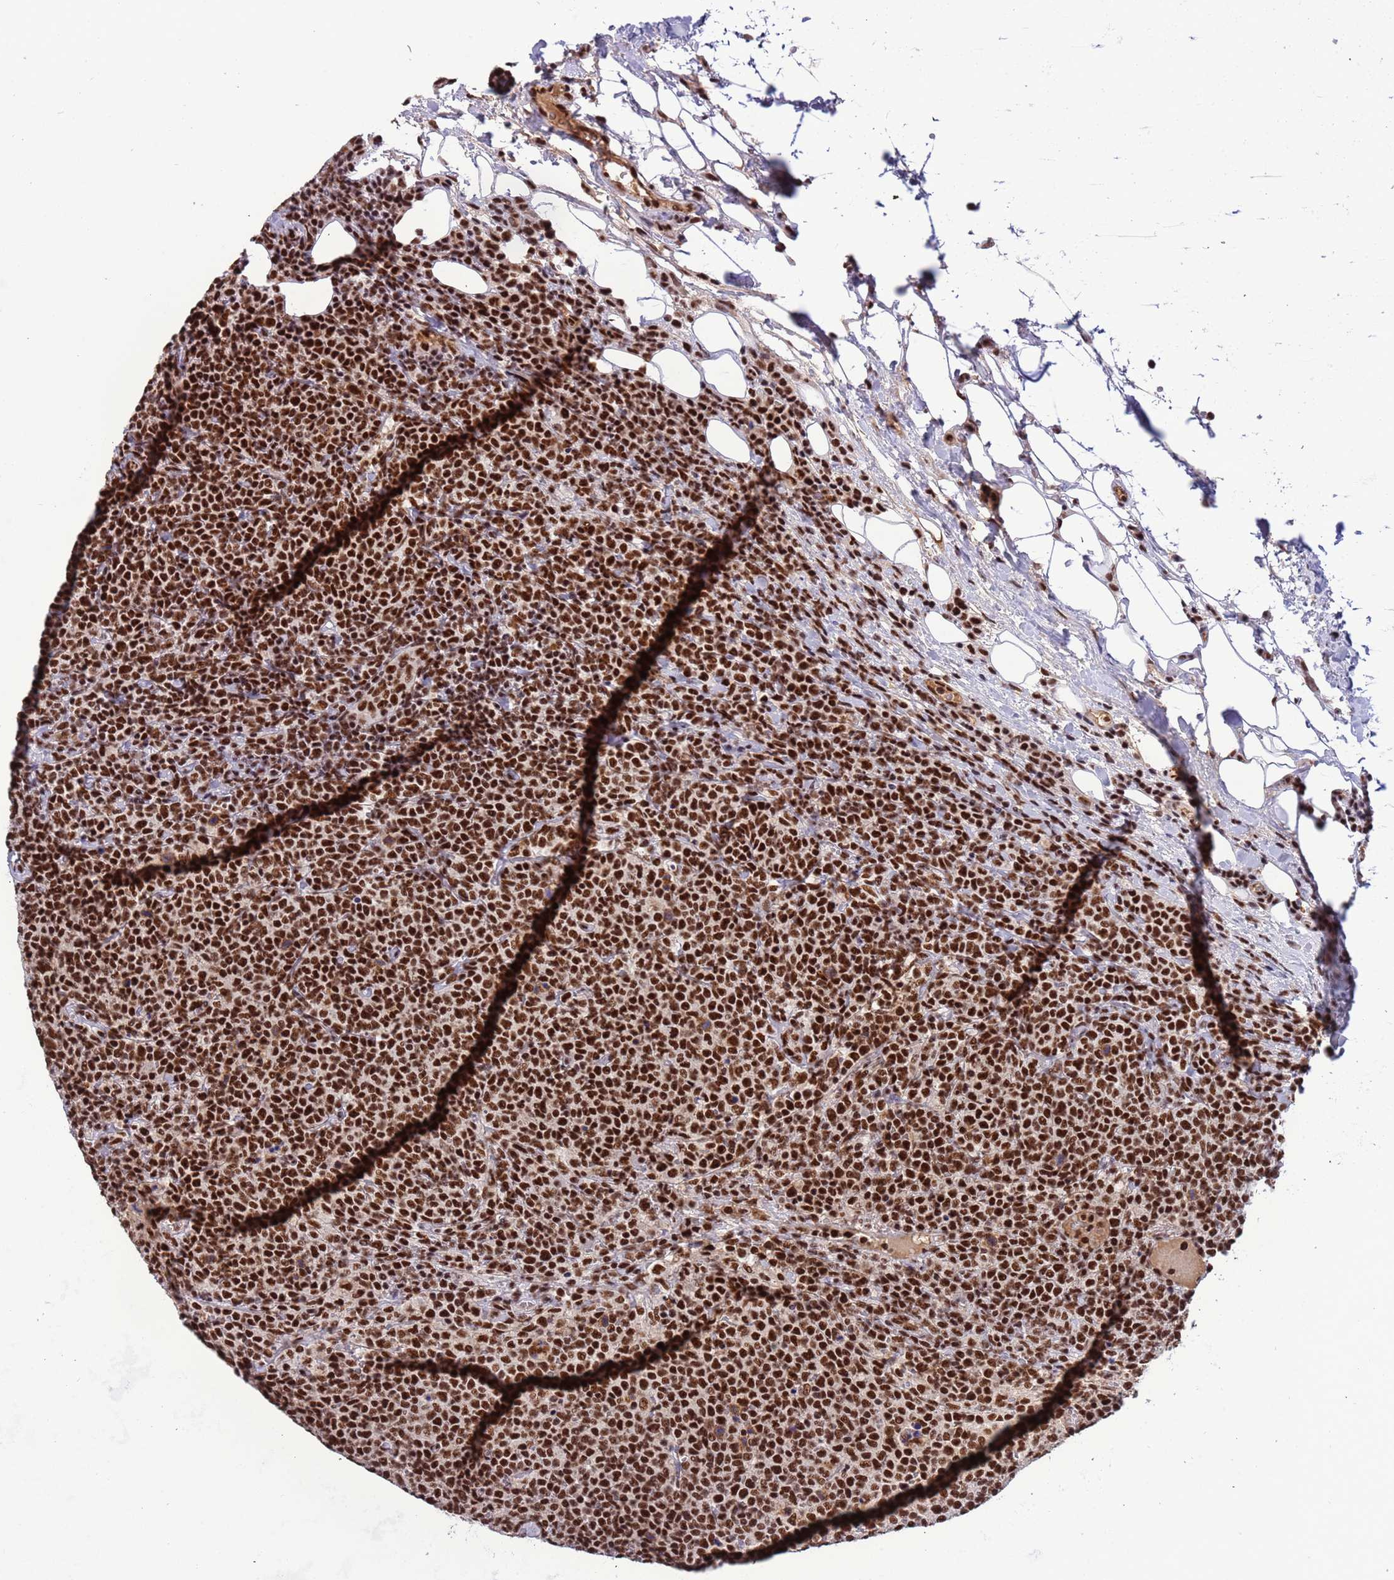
{"staining": {"intensity": "strong", "quantity": ">75%", "location": "nuclear"}, "tissue": "lymphoma", "cell_type": "Tumor cells", "image_type": "cancer", "snomed": [{"axis": "morphology", "description": "Malignant lymphoma, non-Hodgkin's type, High grade"}, {"axis": "topography", "description": "Lymph node"}], "caption": "The photomicrograph reveals staining of lymphoma, revealing strong nuclear protein expression (brown color) within tumor cells. (DAB (3,3'-diaminobenzidine) IHC with brightfield microscopy, high magnification).", "gene": "SRRT", "patient": {"sex": "male", "age": 61}}